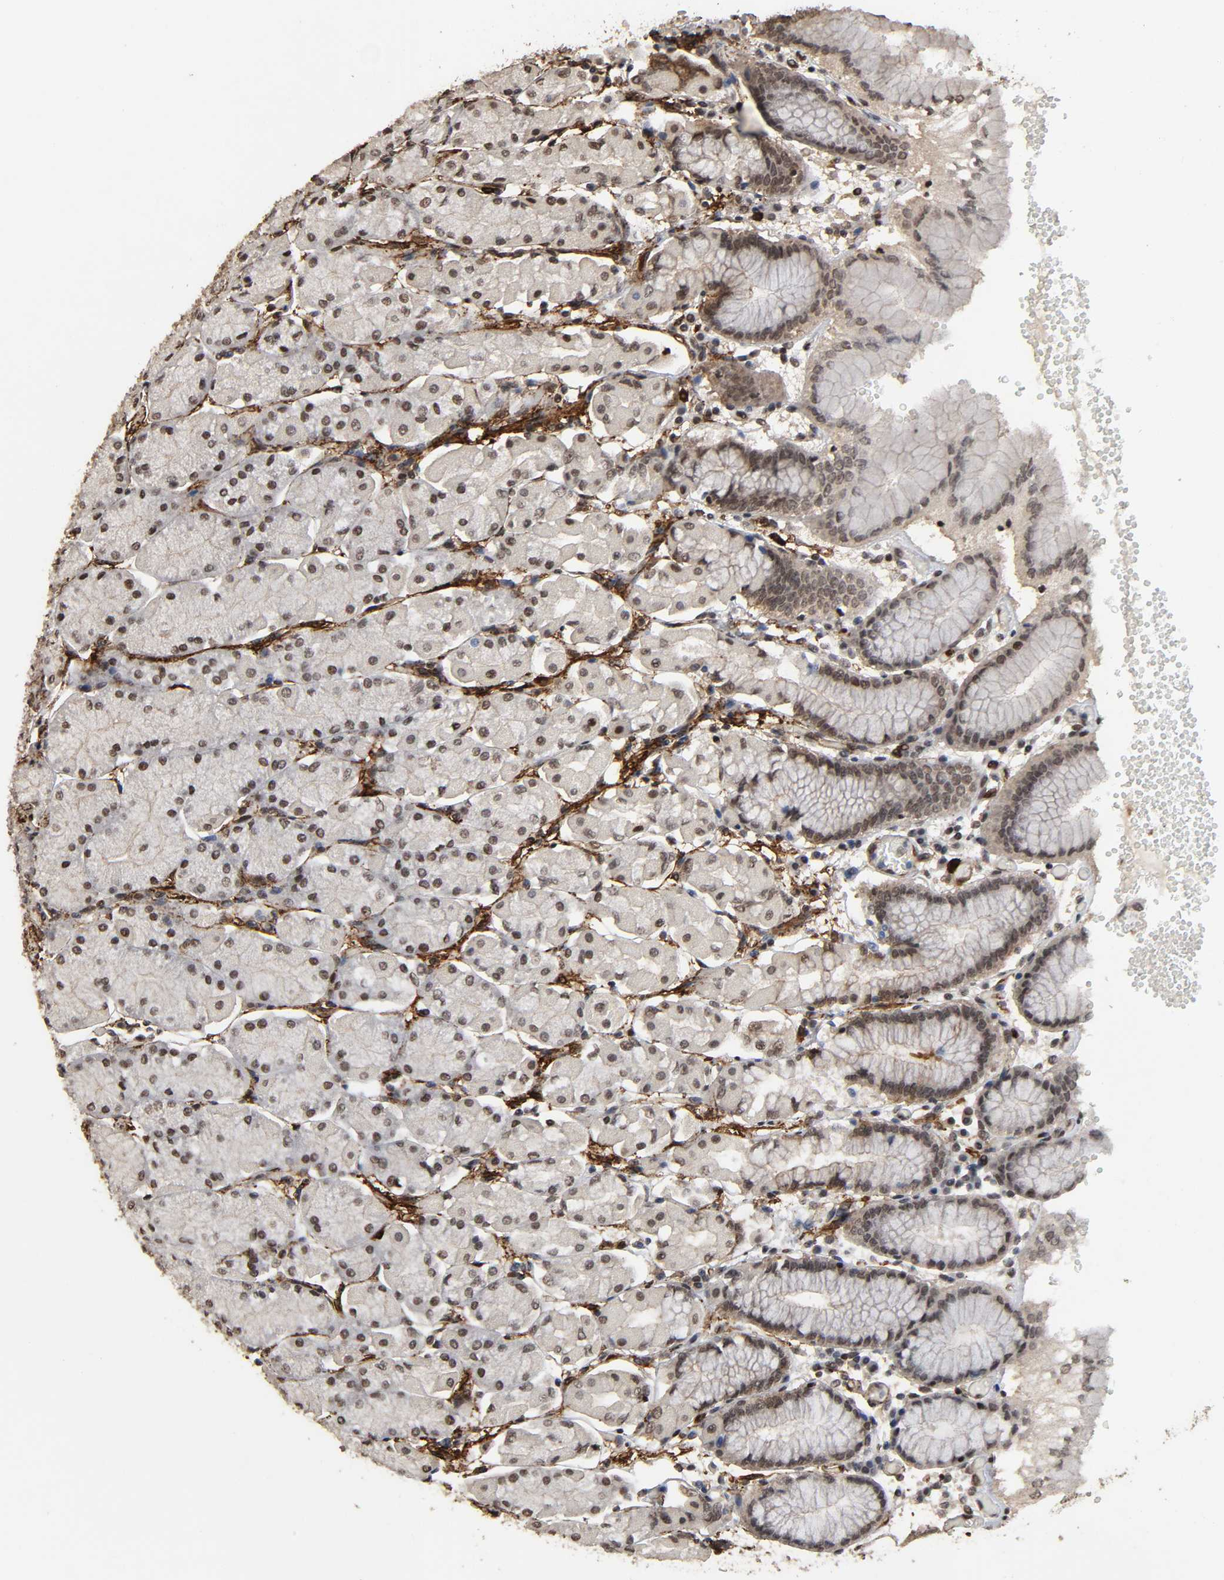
{"staining": {"intensity": "weak", "quantity": ">75%", "location": "nuclear"}, "tissue": "stomach", "cell_type": "Glandular cells", "image_type": "normal", "snomed": [{"axis": "morphology", "description": "Normal tissue, NOS"}, {"axis": "topography", "description": "Stomach, upper"}, {"axis": "topography", "description": "Stomach"}], "caption": "Brown immunohistochemical staining in normal human stomach displays weak nuclear expression in approximately >75% of glandular cells.", "gene": "AHNAK2", "patient": {"sex": "male", "age": 76}}